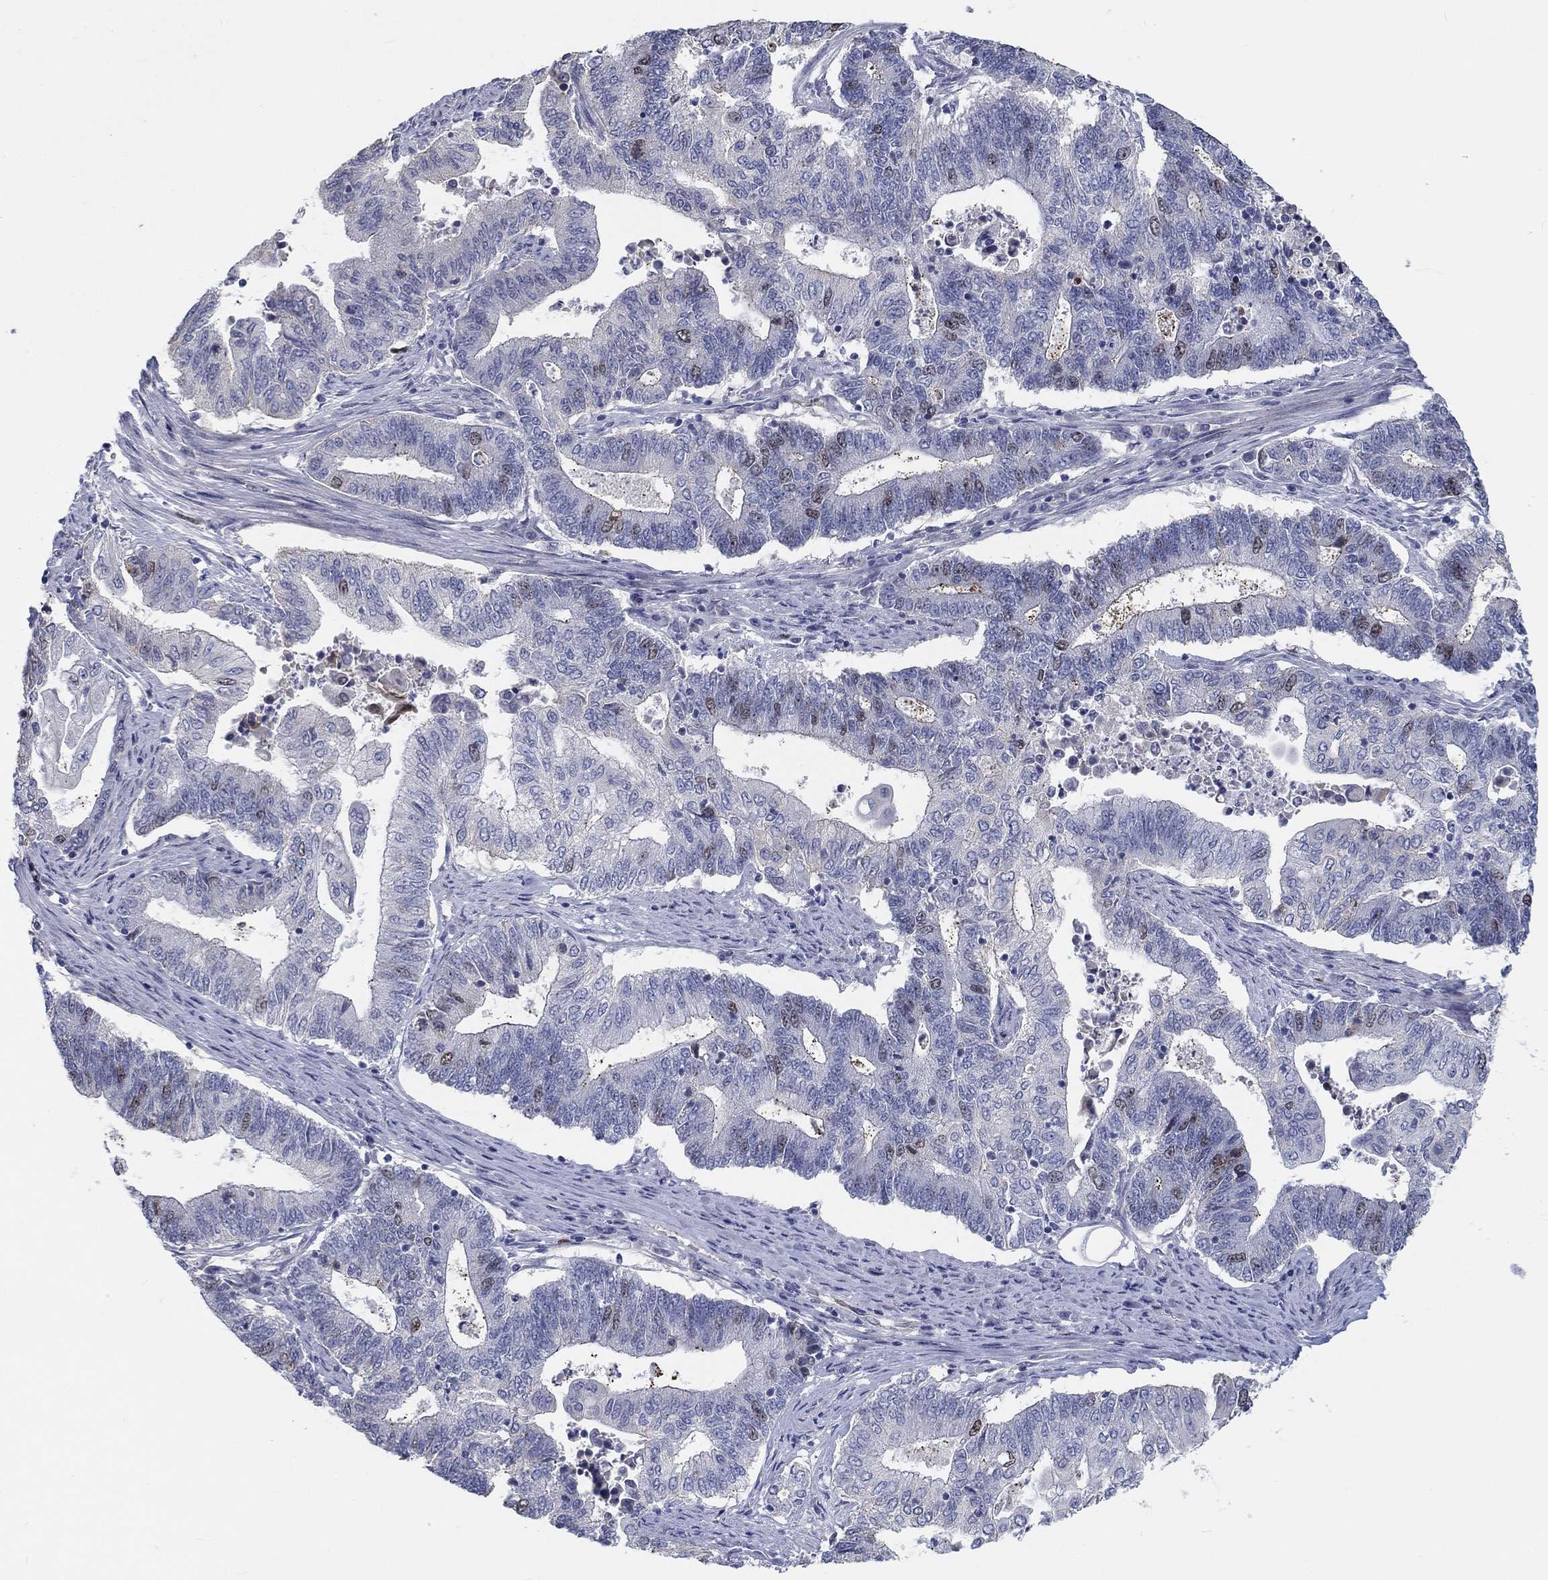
{"staining": {"intensity": "weak", "quantity": "<25%", "location": "nuclear"}, "tissue": "endometrial cancer", "cell_type": "Tumor cells", "image_type": "cancer", "snomed": [{"axis": "morphology", "description": "Adenocarcinoma, NOS"}, {"axis": "topography", "description": "Uterus"}, {"axis": "topography", "description": "Endometrium"}], "caption": "A high-resolution micrograph shows immunohistochemistry staining of endometrial cancer (adenocarcinoma), which displays no significant positivity in tumor cells. (DAB immunohistochemistry visualized using brightfield microscopy, high magnification).", "gene": "PRC1", "patient": {"sex": "female", "age": 54}}